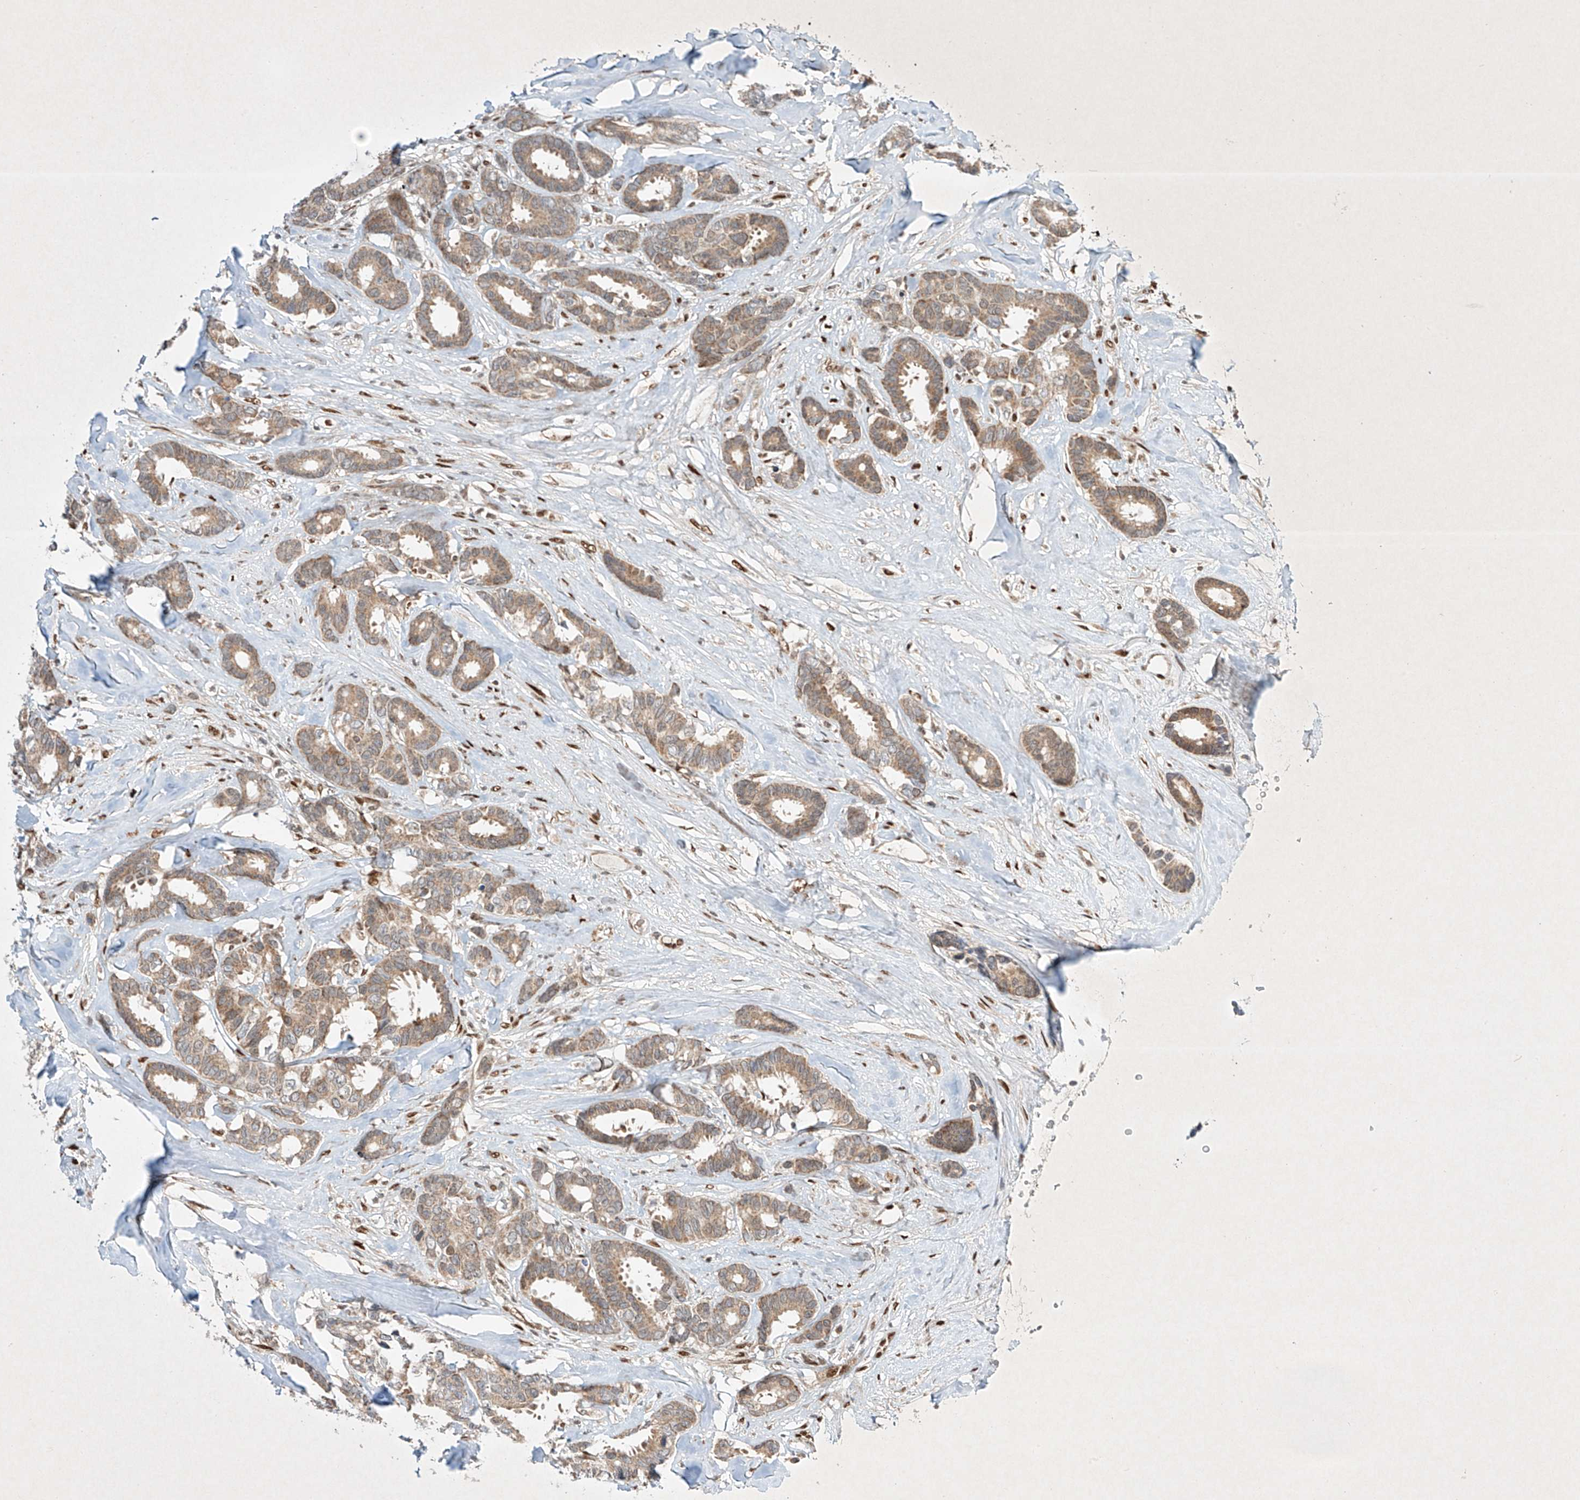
{"staining": {"intensity": "weak", "quantity": ">75%", "location": "cytoplasmic/membranous"}, "tissue": "breast cancer", "cell_type": "Tumor cells", "image_type": "cancer", "snomed": [{"axis": "morphology", "description": "Duct carcinoma"}, {"axis": "topography", "description": "Breast"}], "caption": "Invasive ductal carcinoma (breast) was stained to show a protein in brown. There is low levels of weak cytoplasmic/membranous positivity in approximately >75% of tumor cells. Nuclei are stained in blue.", "gene": "EPG5", "patient": {"sex": "female", "age": 87}}